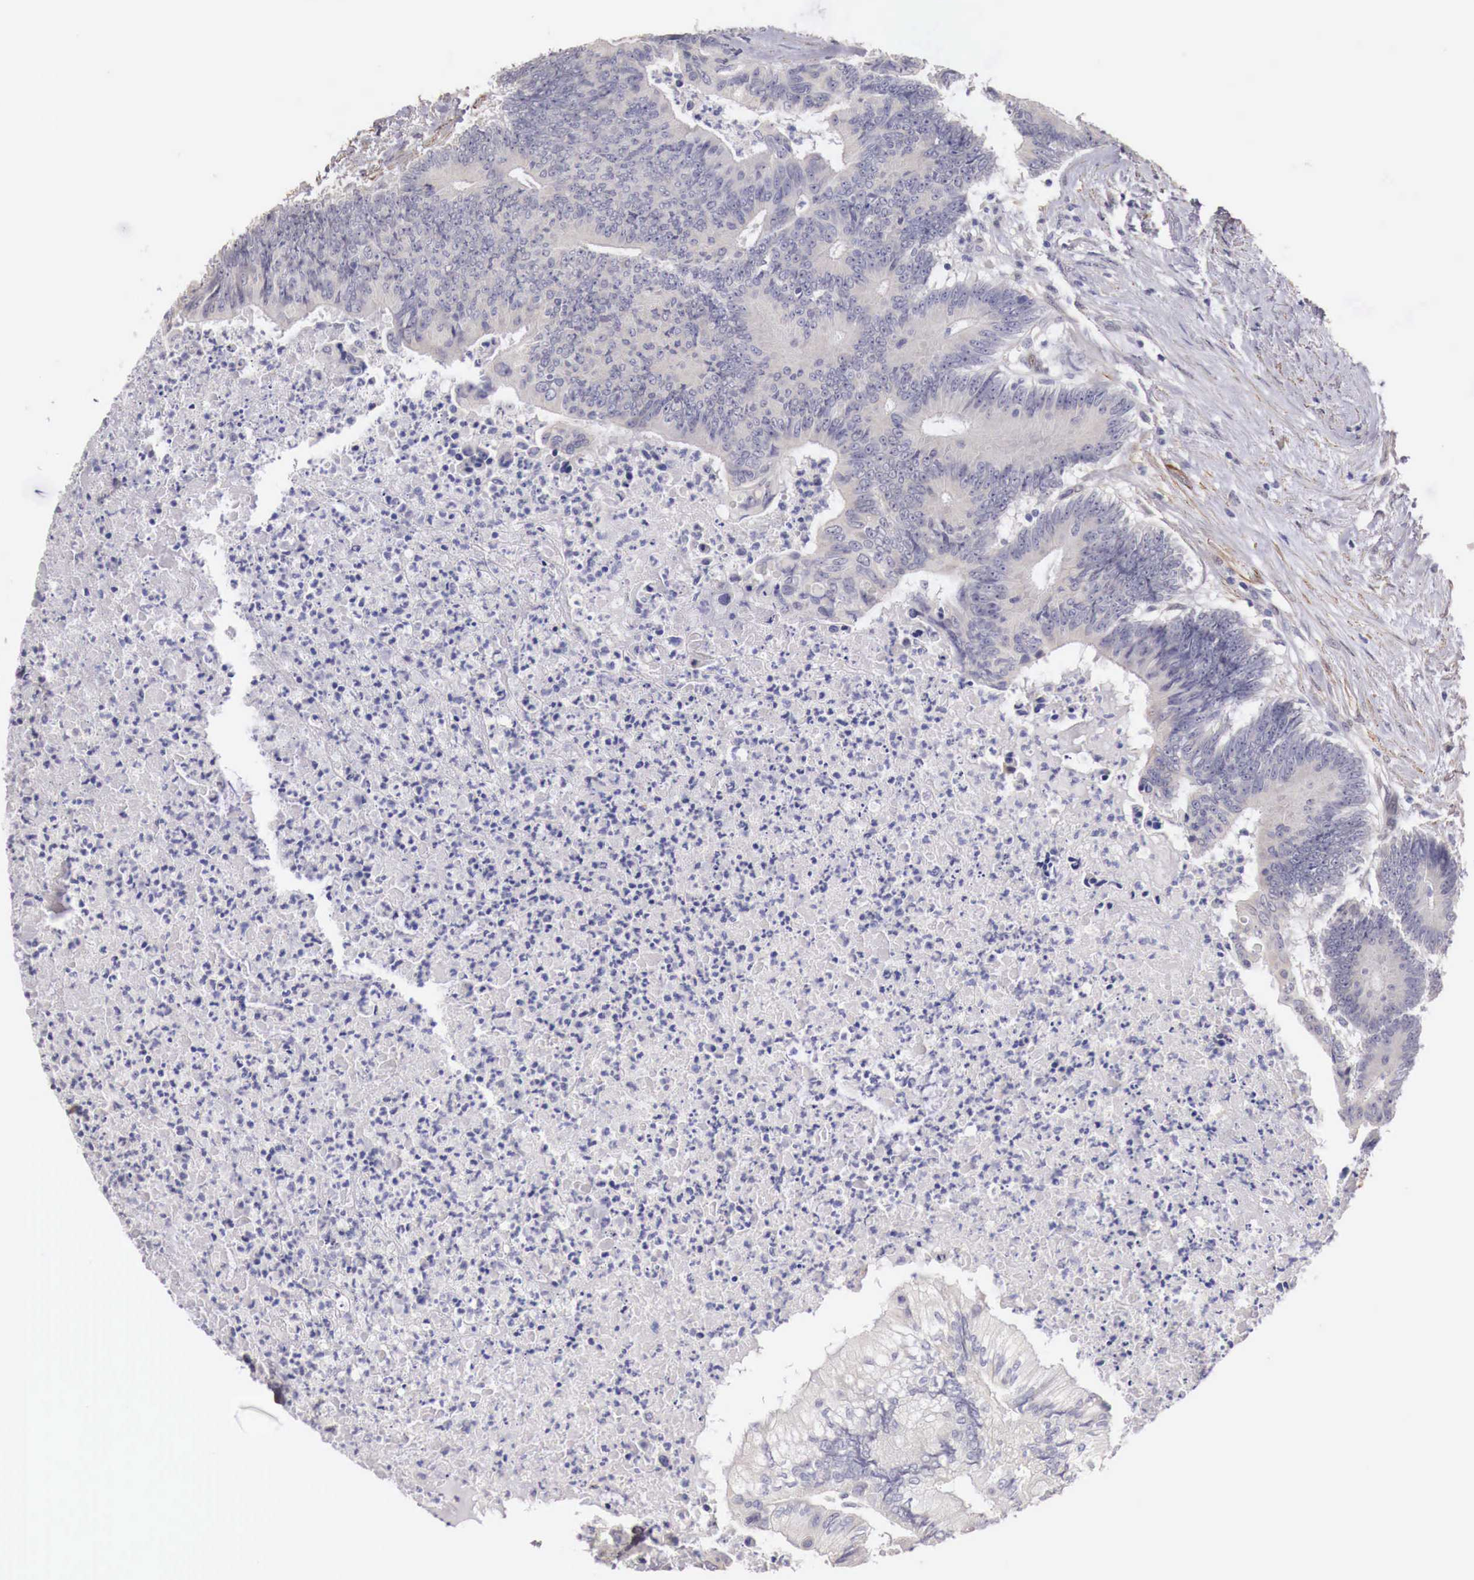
{"staining": {"intensity": "negative", "quantity": "none", "location": "none"}, "tissue": "colorectal cancer", "cell_type": "Tumor cells", "image_type": "cancer", "snomed": [{"axis": "morphology", "description": "Adenocarcinoma, NOS"}, {"axis": "topography", "description": "Colon"}], "caption": "Tumor cells are negative for protein expression in human colorectal cancer.", "gene": "ENOX2", "patient": {"sex": "male", "age": 65}}